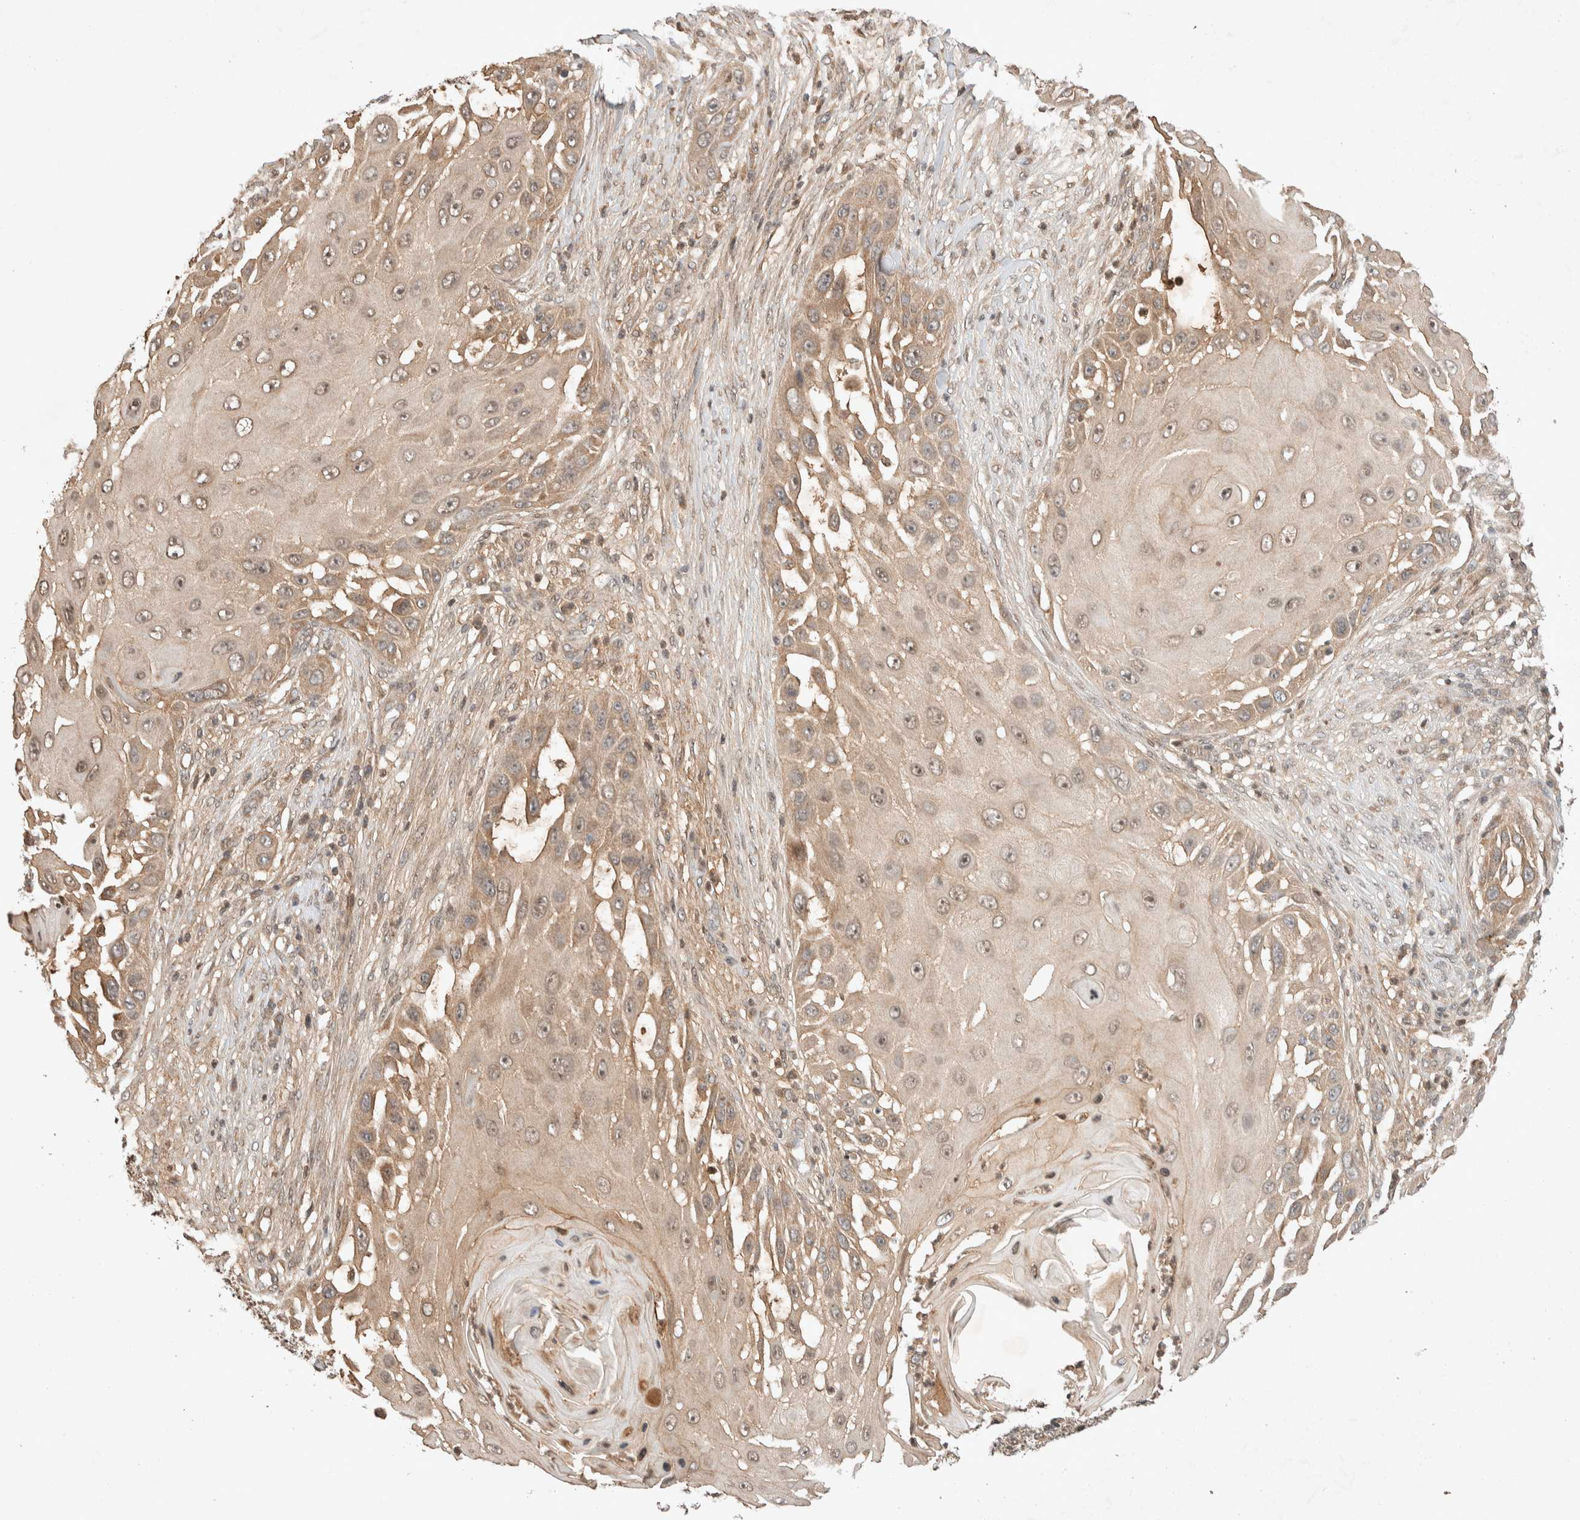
{"staining": {"intensity": "weak", "quantity": ">75%", "location": "cytoplasmic/membranous,nuclear"}, "tissue": "skin cancer", "cell_type": "Tumor cells", "image_type": "cancer", "snomed": [{"axis": "morphology", "description": "Squamous cell carcinoma, NOS"}, {"axis": "topography", "description": "Skin"}], "caption": "A high-resolution histopathology image shows immunohistochemistry (IHC) staining of skin cancer (squamous cell carcinoma), which shows weak cytoplasmic/membranous and nuclear positivity in about >75% of tumor cells.", "gene": "THRA", "patient": {"sex": "female", "age": 44}}